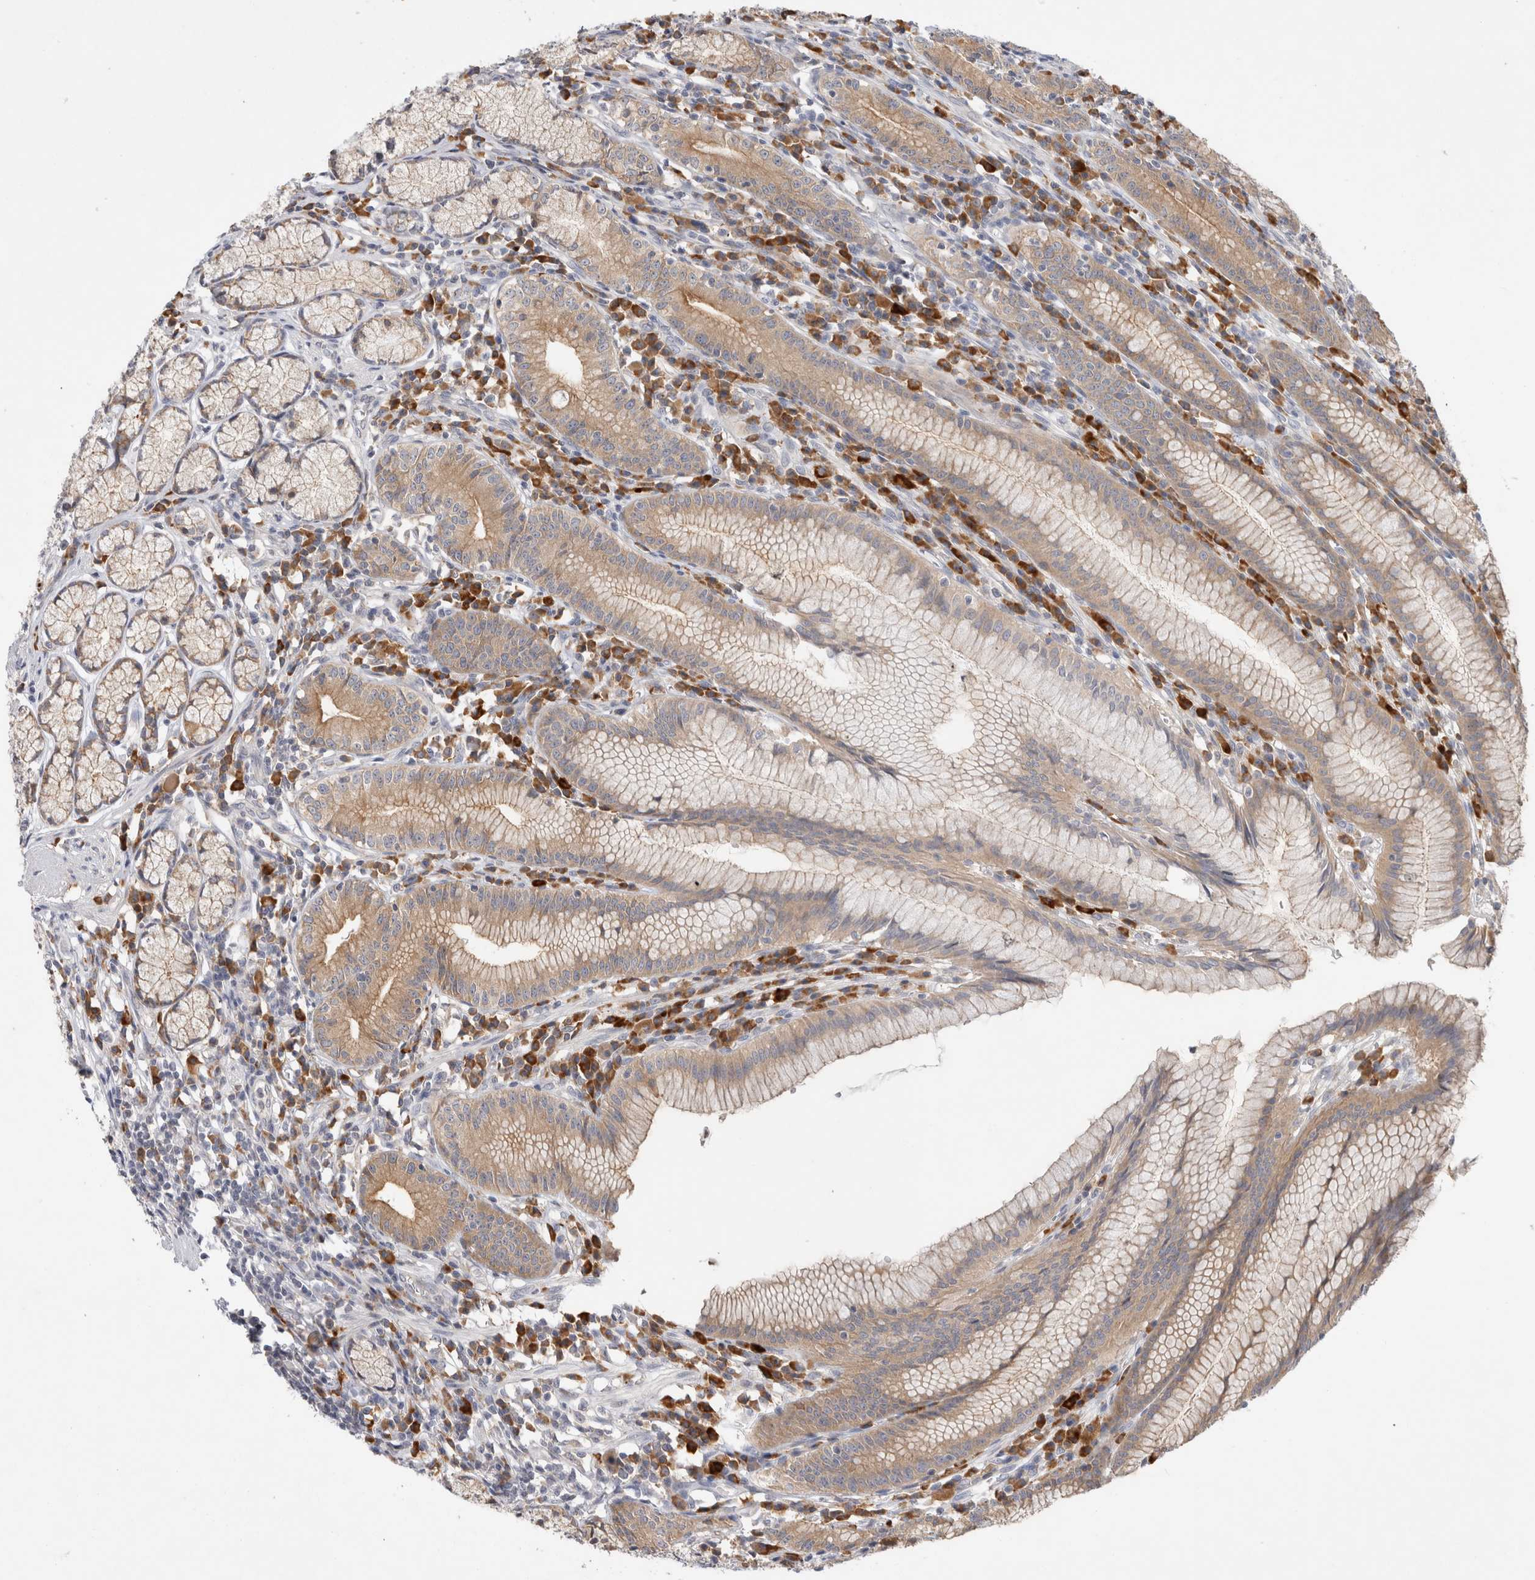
{"staining": {"intensity": "moderate", "quantity": ">75%", "location": "cytoplasmic/membranous"}, "tissue": "stomach", "cell_type": "Glandular cells", "image_type": "normal", "snomed": [{"axis": "morphology", "description": "Normal tissue, NOS"}, {"axis": "topography", "description": "Stomach"}], "caption": "This is an image of immunohistochemistry staining of unremarkable stomach, which shows moderate expression in the cytoplasmic/membranous of glandular cells.", "gene": "NEDD4L", "patient": {"sex": "male", "age": 55}}